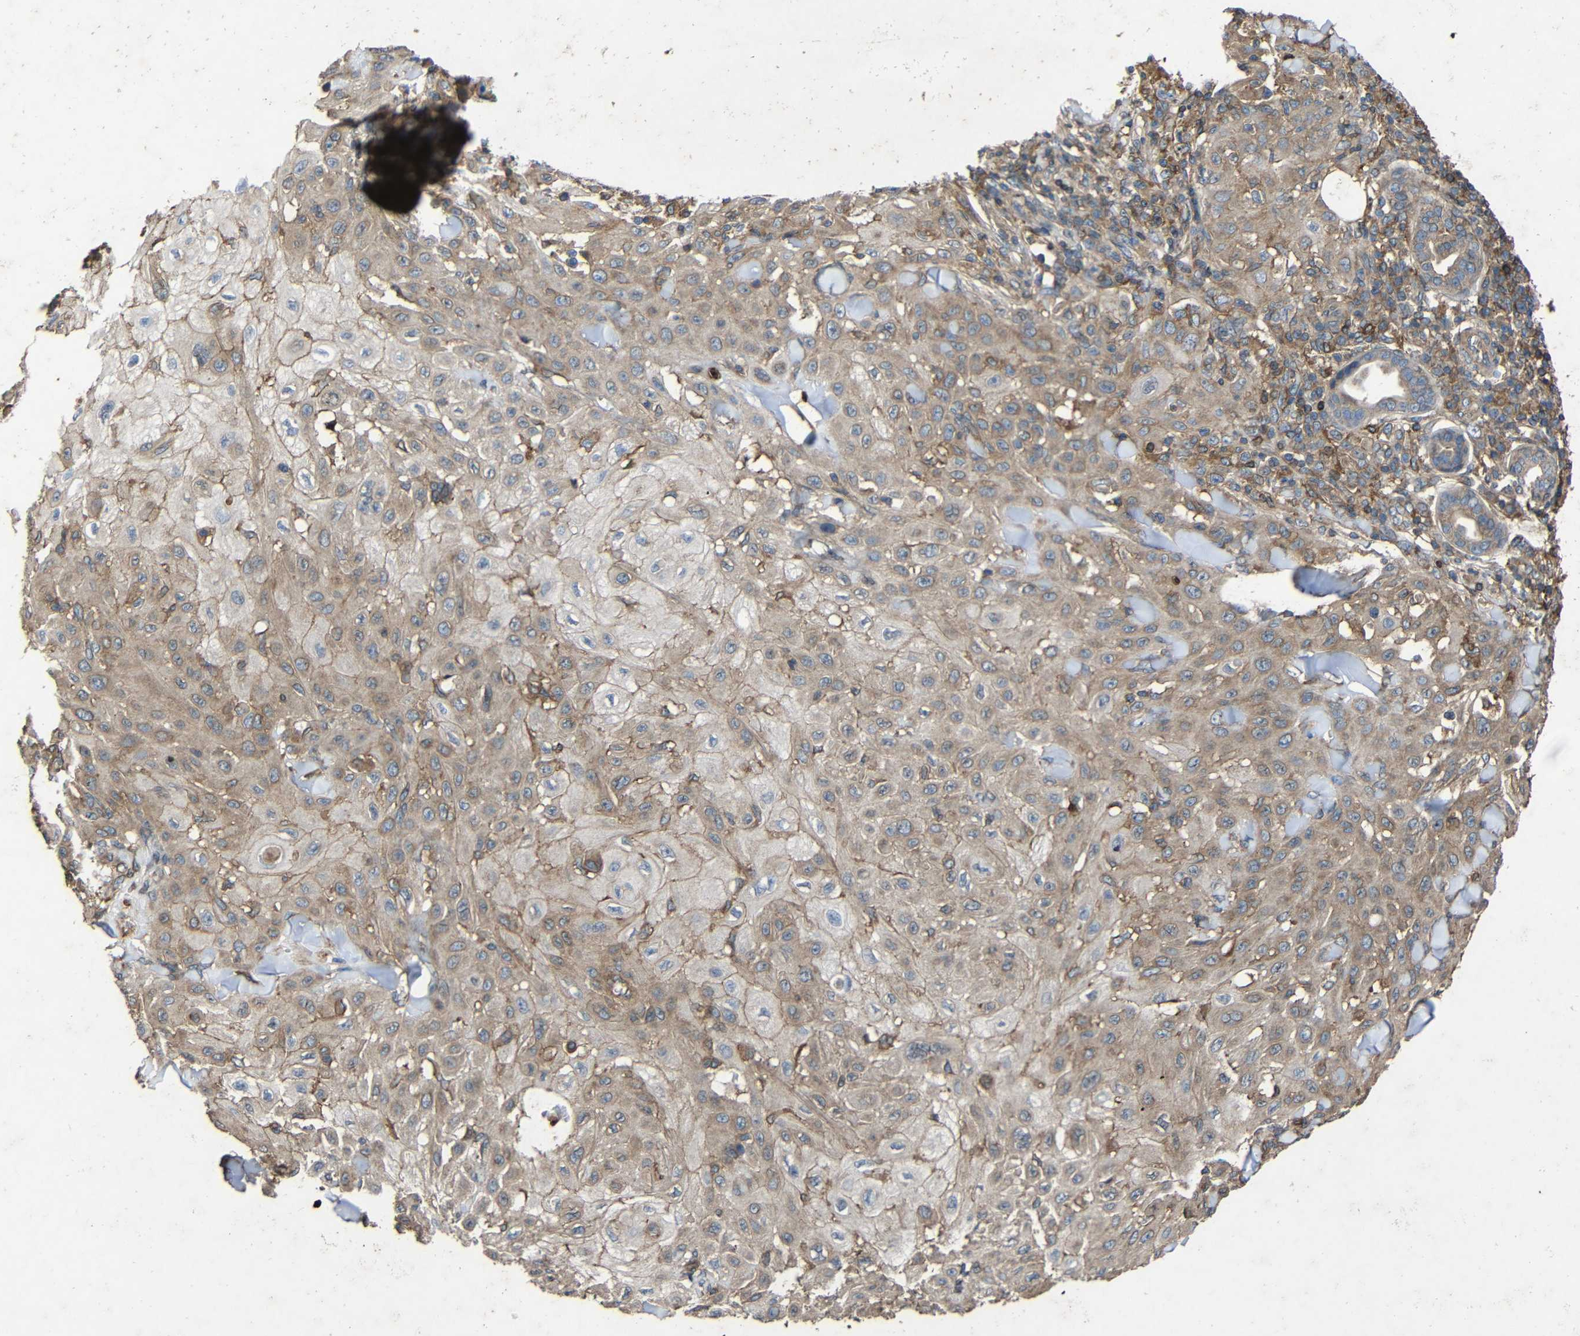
{"staining": {"intensity": "weak", "quantity": ">75%", "location": "cytoplasmic/membranous"}, "tissue": "skin cancer", "cell_type": "Tumor cells", "image_type": "cancer", "snomed": [{"axis": "morphology", "description": "Squamous cell carcinoma, NOS"}, {"axis": "topography", "description": "Skin"}], "caption": "Protein expression by immunohistochemistry exhibits weak cytoplasmic/membranous expression in about >75% of tumor cells in skin squamous cell carcinoma.", "gene": "TREM2", "patient": {"sex": "male", "age": 24}}